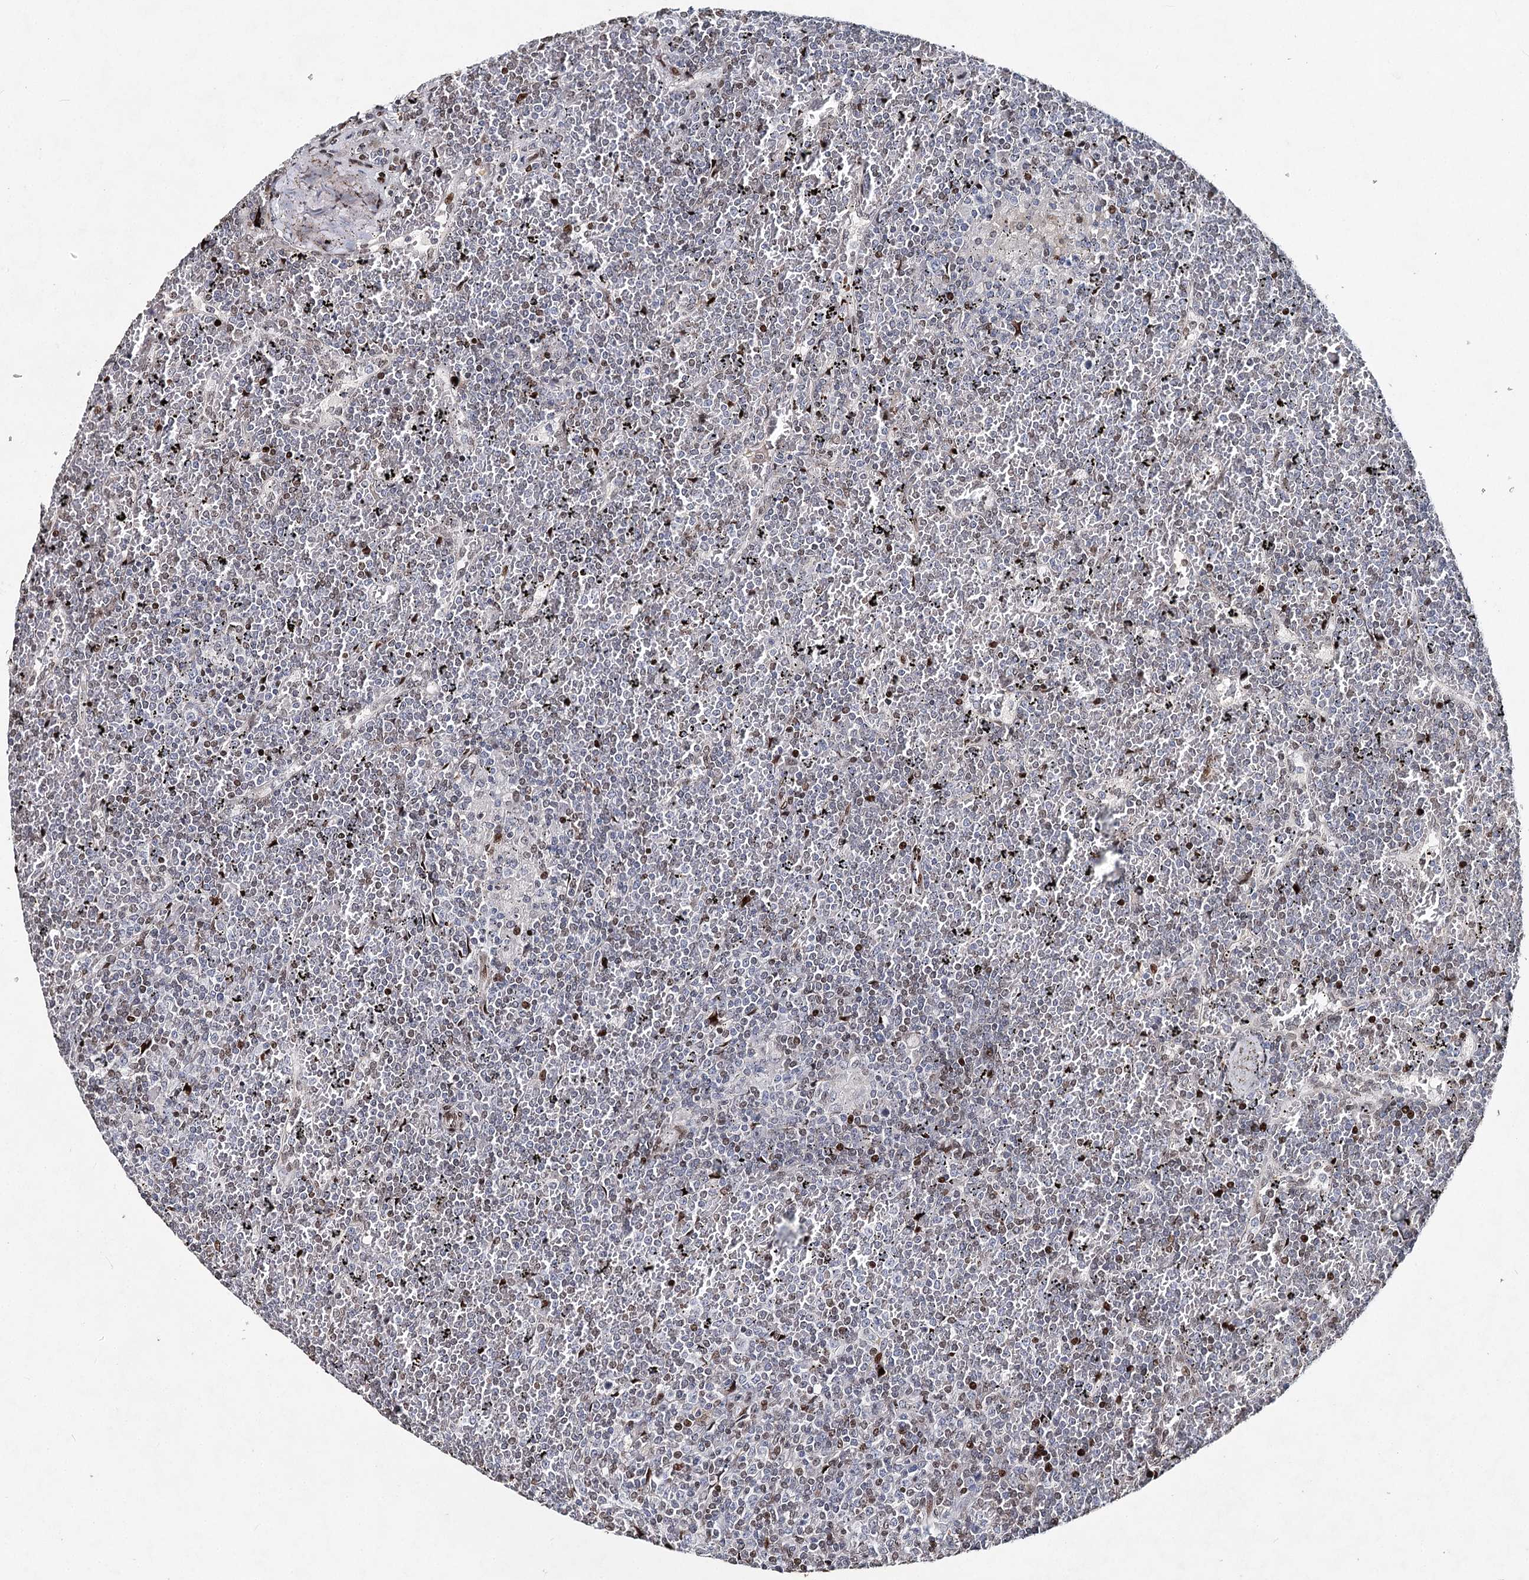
{"staining": {"intensity": "moderate", "quantity": "<25%", "location": "nuclear"}, "tissue": "lymphoma", "cell_type": "Tumor cells", "image_type": "cancer", "snomed": [{"axis": "morphology", "description": "Malignant lymphoma, non-Hodgkin's type, Low grade"}, {"axis": "topography", "description": "Spleen"}], "caption": "The image displays immunohistochemical staining of lymphoma. There is moderate nuclear staining is identified in approximately <25% of tumor cells.", "gene": "FRMD4A", "patient": {"sex": "female", "age": 19}}